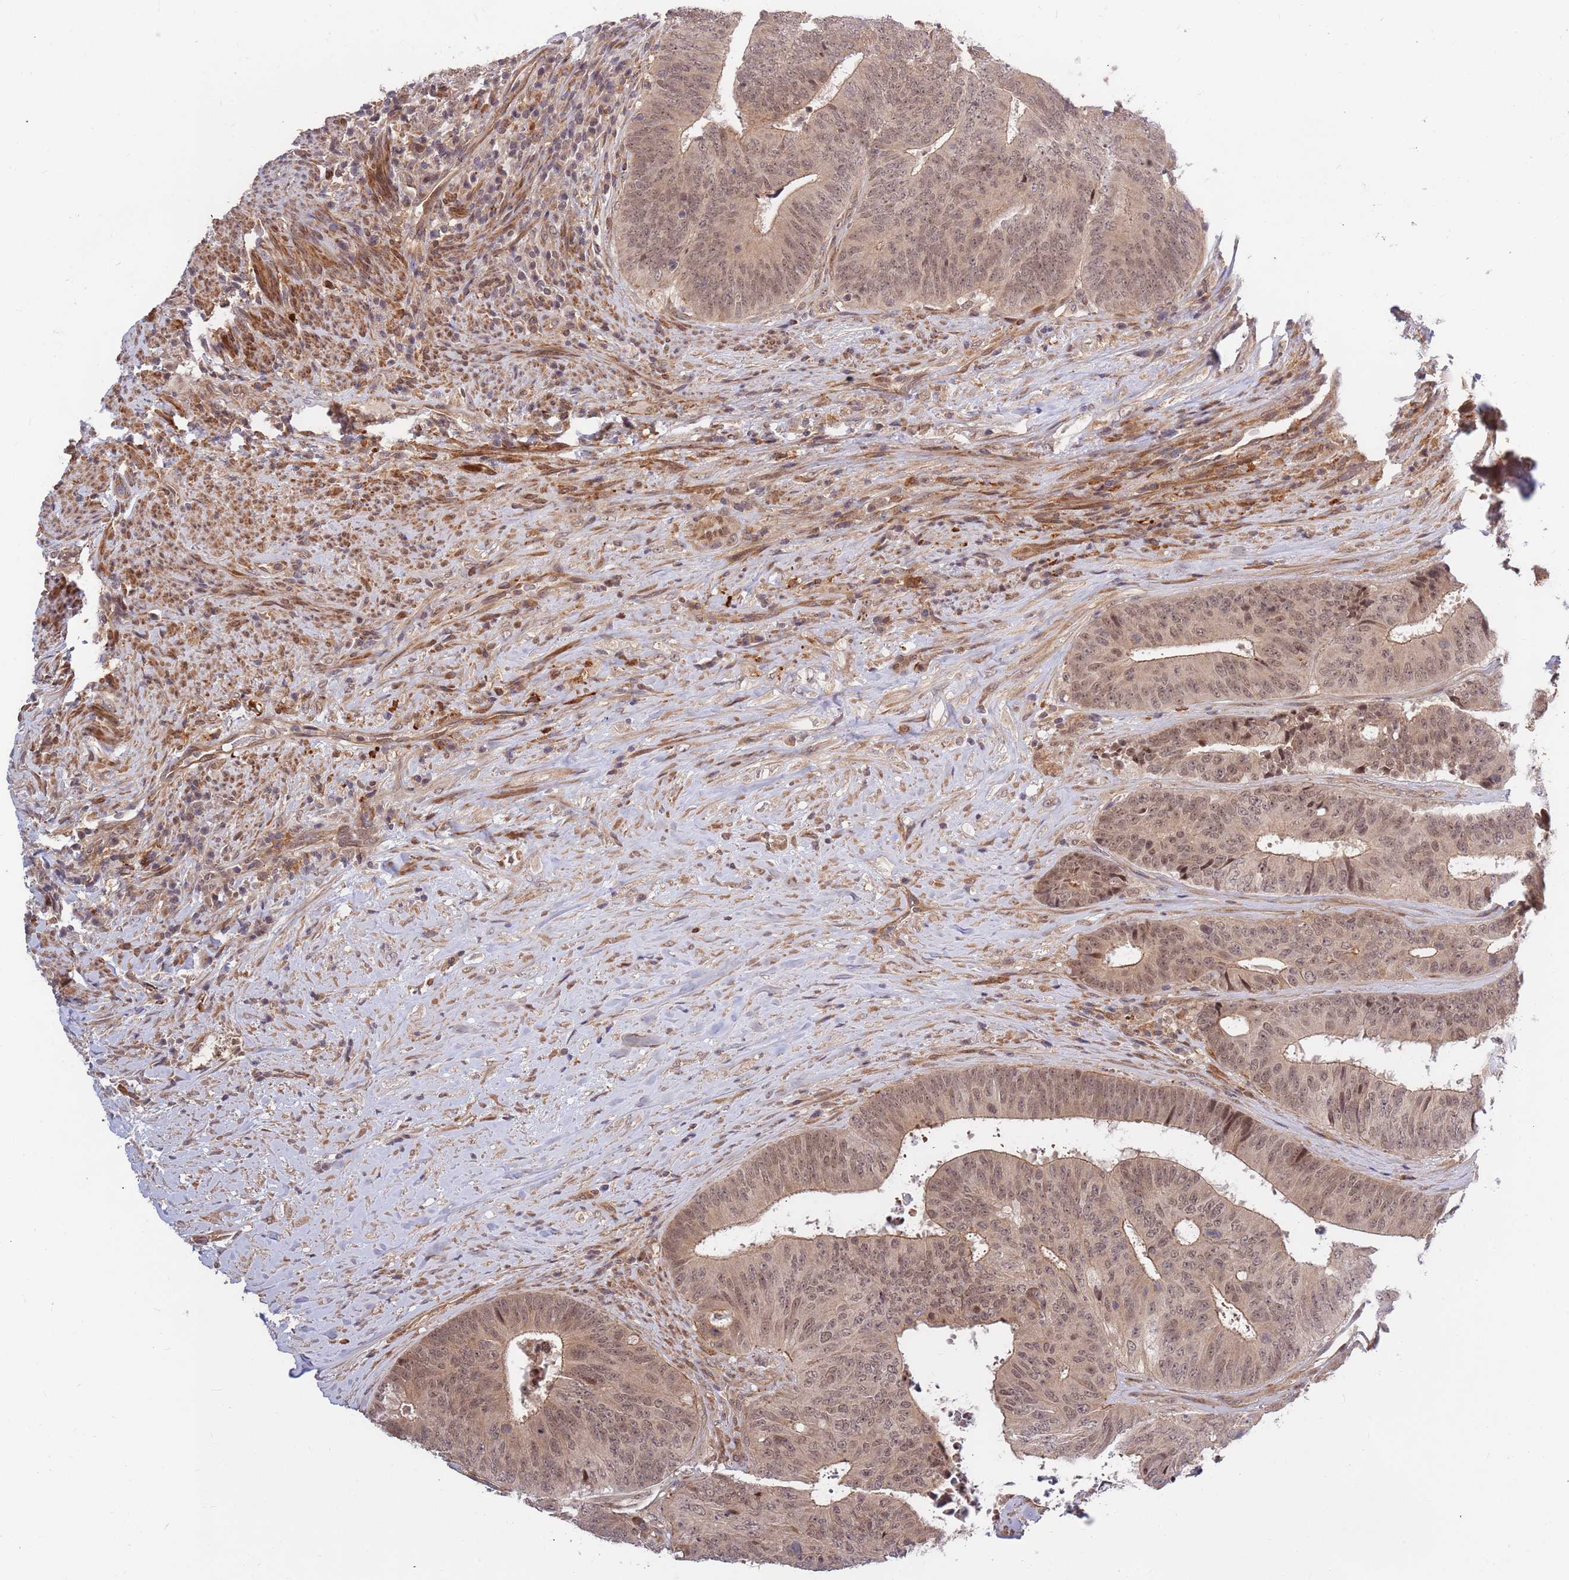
{"staining": {"intensity": "weak", "quantity": ">75%", "location": "cytoplasmic/membranous,nuclear"}, "tissue": "colorectal cancer", "cell_type": "Tumor cells", "image_type": "cancer", "snomed": [{"axis": "morphology", "description": "Adenocarcinoma, NOS"}, {"axis": "topography", "description": "Rectum"}], "caption": "An immunohistochemistry (IHC) micrograph of neoplastic tissue is shown. Protein staining in brown highlights weak cytoplasmic/membranous and nuclear positivity in adenocarcinoma (colorectal) within tumor cells.", "gene": "HAUS3", "patient": {"sex": "male", "age": 72}}